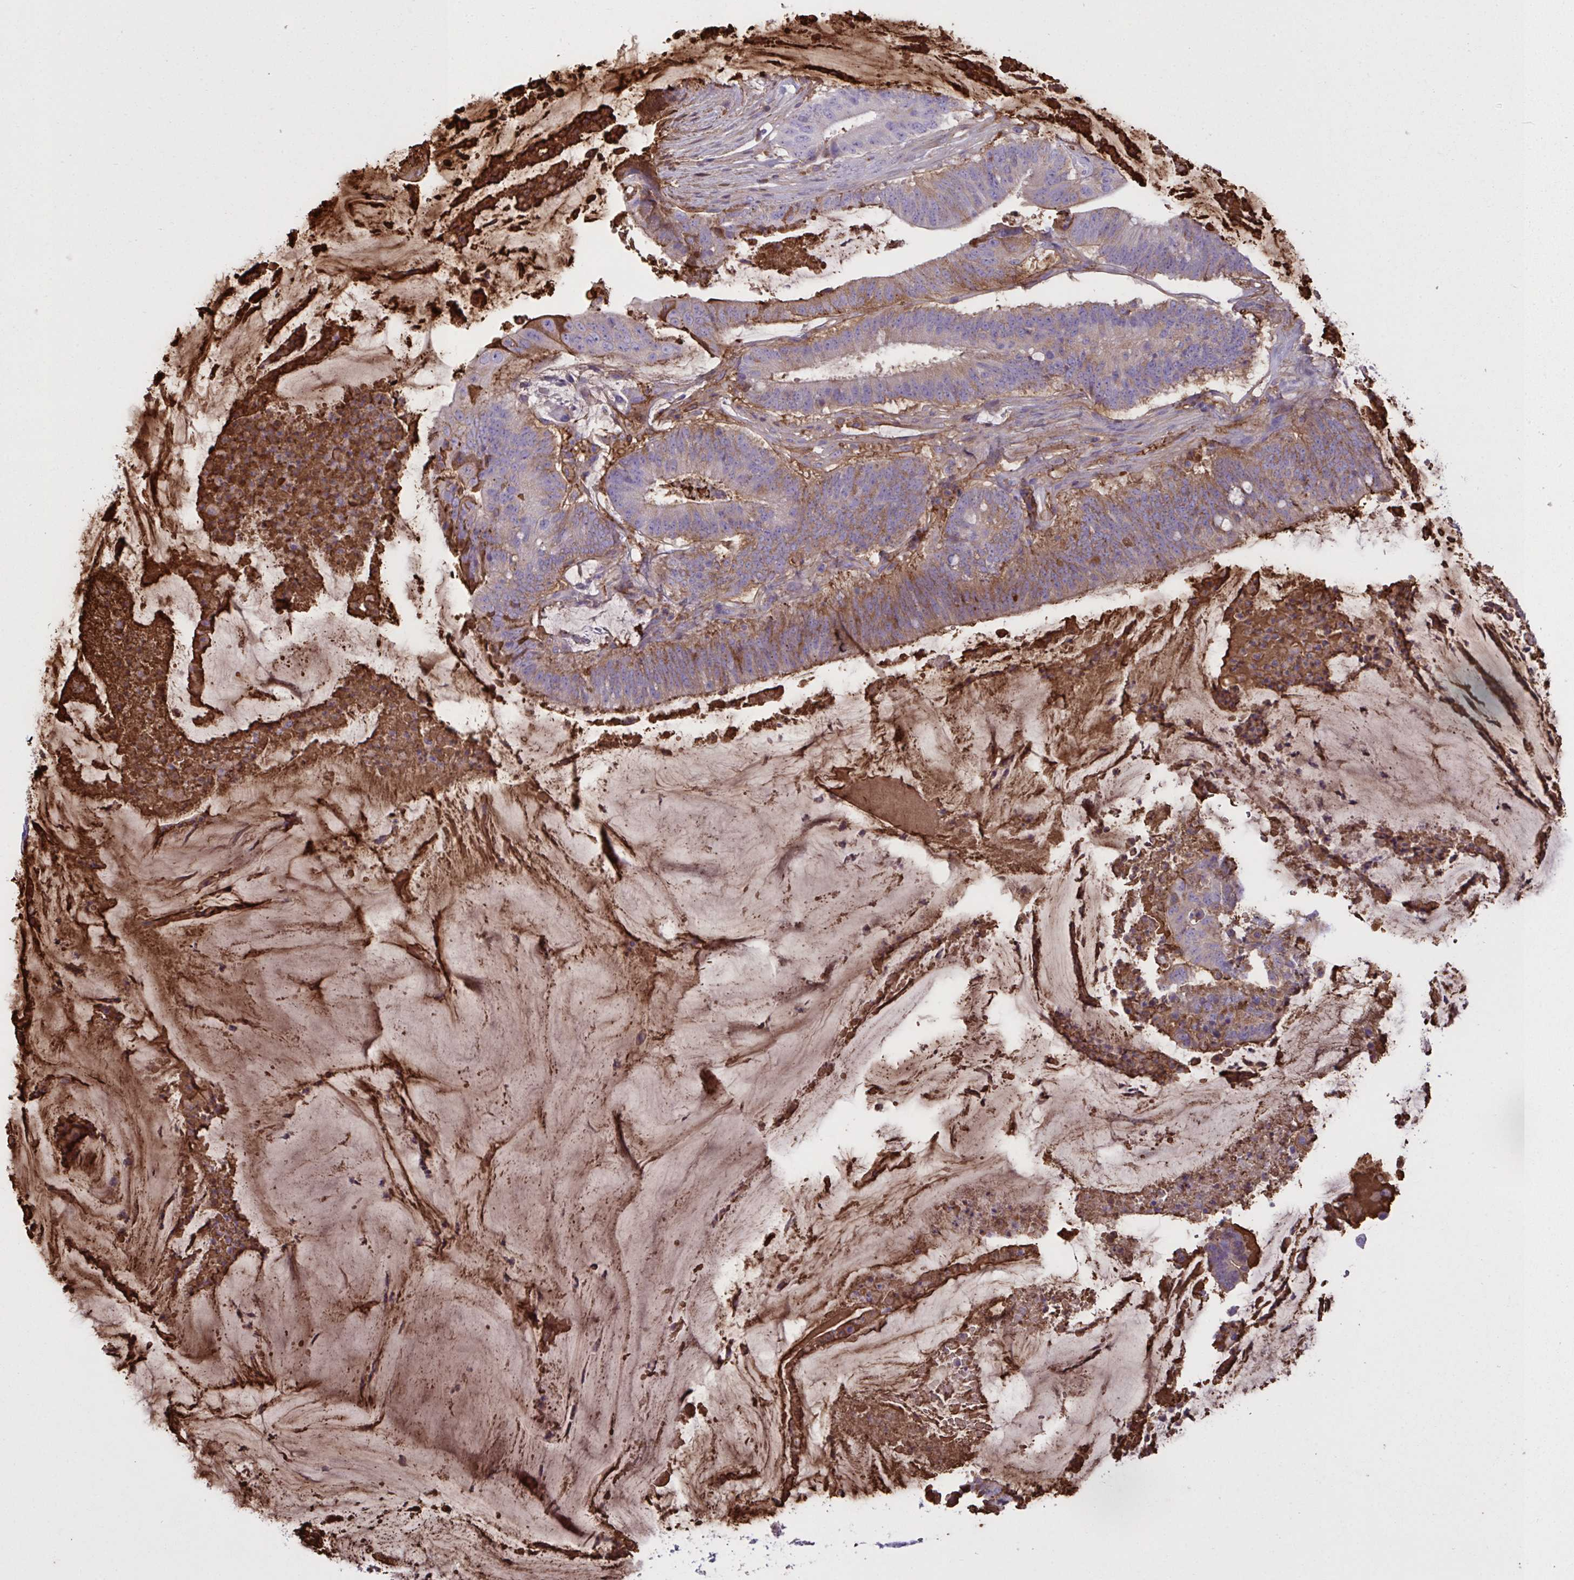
{"staining": {"intensity": "weak", "quantity": "25%-75%", "location": "cytoplasmic/membranous"}, "tissue": "colorectal cancer", "cell_type": "Tumor cells", "image_type": "cancer", "snomed": [{"axis": "morphology", "description": "Adenocarcinoma, NOS"}, {"axis": "topography", "description": "Colon"}], "caption": "About 25%-75% of tumor cells in human colorectal cancer display weak cytoplasmic/membranous protein staining as visualized by brown immunohistochemical staining.", "gene": "IL1R1", "patient": {"sex": "female", "age": 43}}